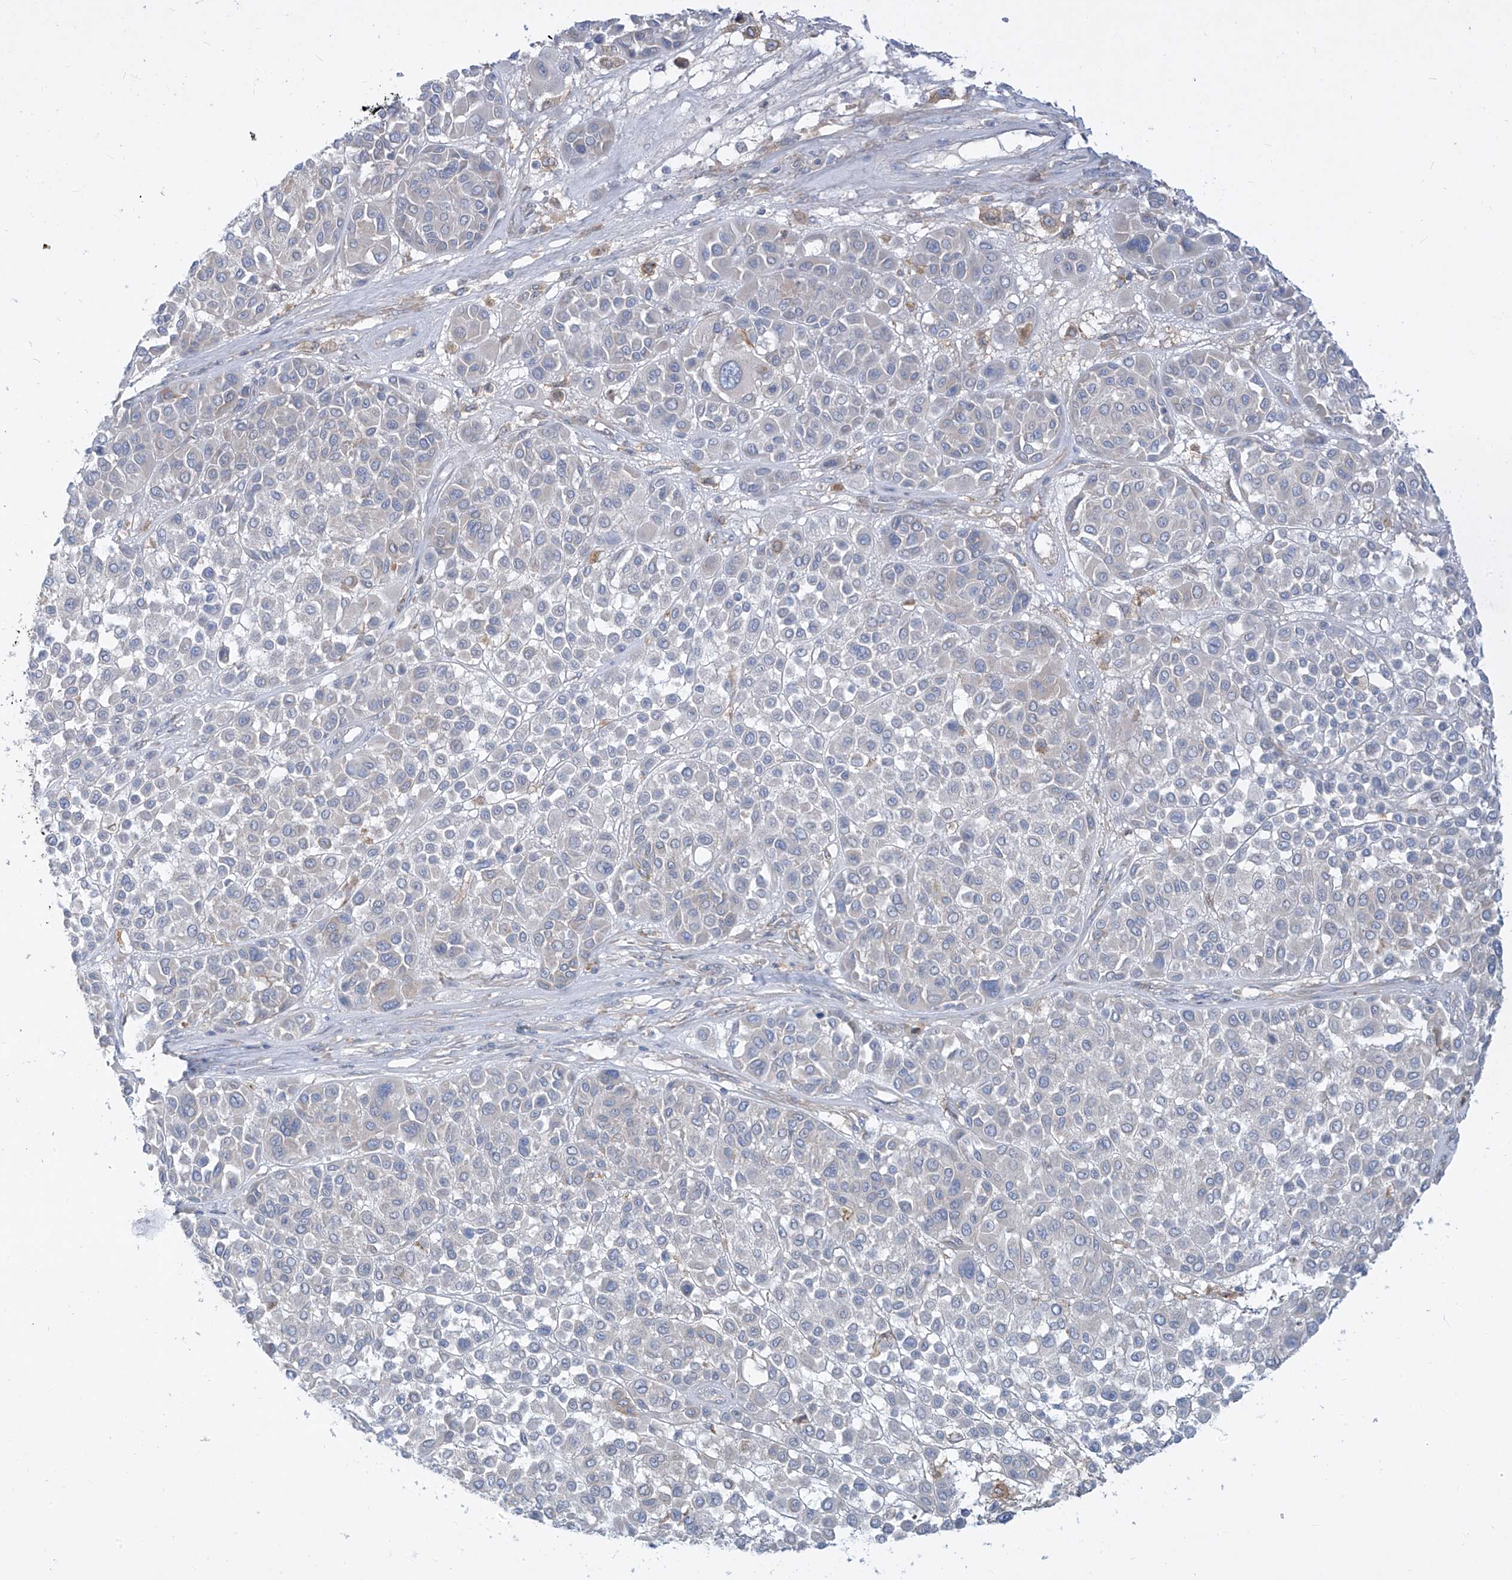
{"staining": {"intensity": "negative", "quantity": "none", "location": "none"}, "tissue": "melanoma", "cell_type": "Tumor cells", "image_type": "cancer", "snomed": [{"axis": "morphology", "description": "Malignant melanoma, Metastatic site"}, {"axis": "topography", "description": "Soft tissue"}], "caption": "An IHC histopathology image of malignant melanoma (metastatic site) is shown. There is no staining in tumor cells of malignant melanoma (metastatic site).", "gene": "DGKQ", "patient": {"sex": "male", "age": 41}}